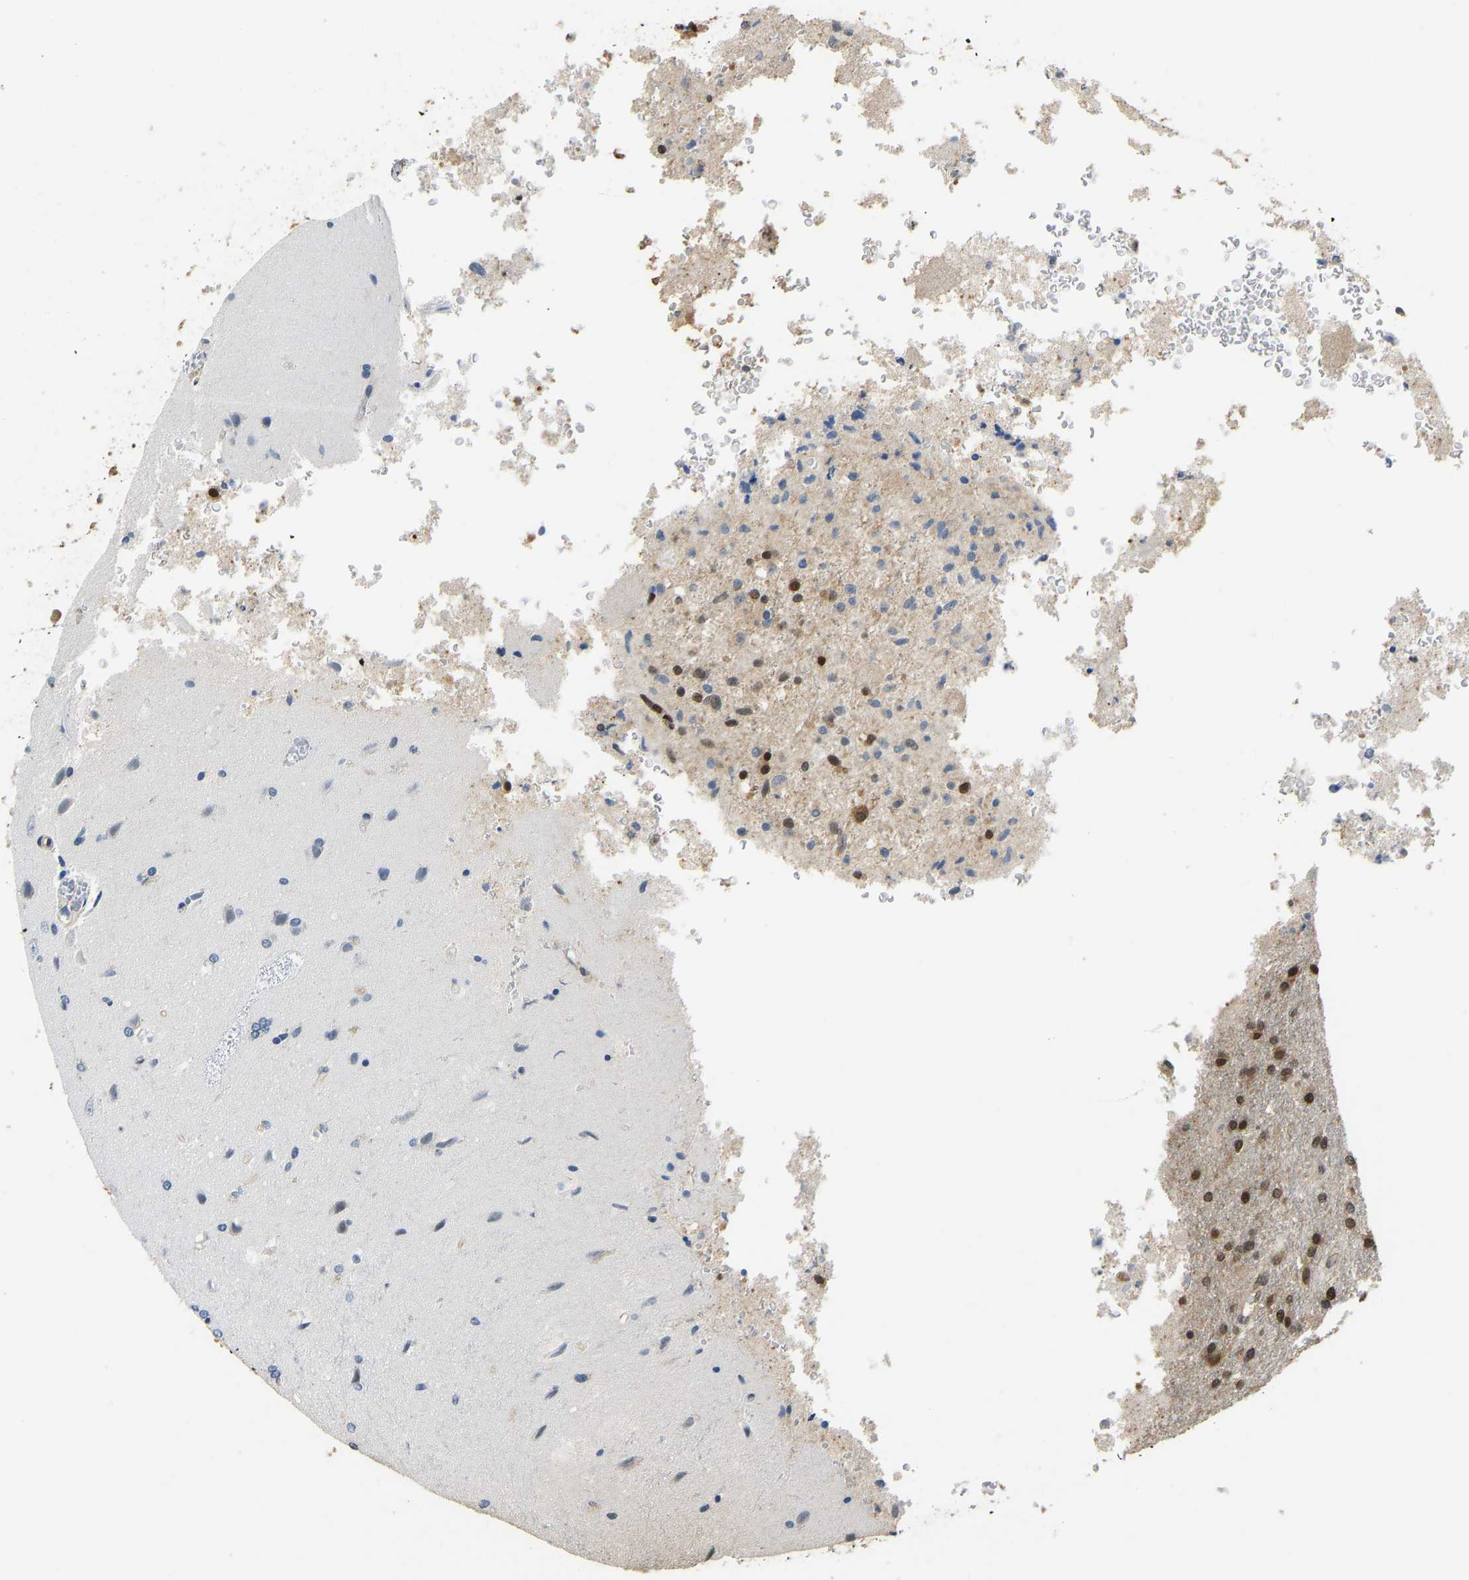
{"staining": {"intensity": "strong", "quantity": "25%-75%", "location": "nuclear"}, "tissue": "glioma", "cell_type": "Tumor cells", "image_type": "cancer", "snomed": [{"axis": "morphology", "description": "Normal tissue, NOS"}, {"axis": "morphology", "description": "Glioma, malignant, High grade"}, {"axis": "topography", "description": "Cerebral cortex"}], "caption": "The histopathology image reveals immunohistochemical staining of glioma. There is strong nuclear staining is identified in approximately 25%-75% of tumor cells.", "gene": "ZSCAN20", "patient": {"sex": "male", "age": 77}}